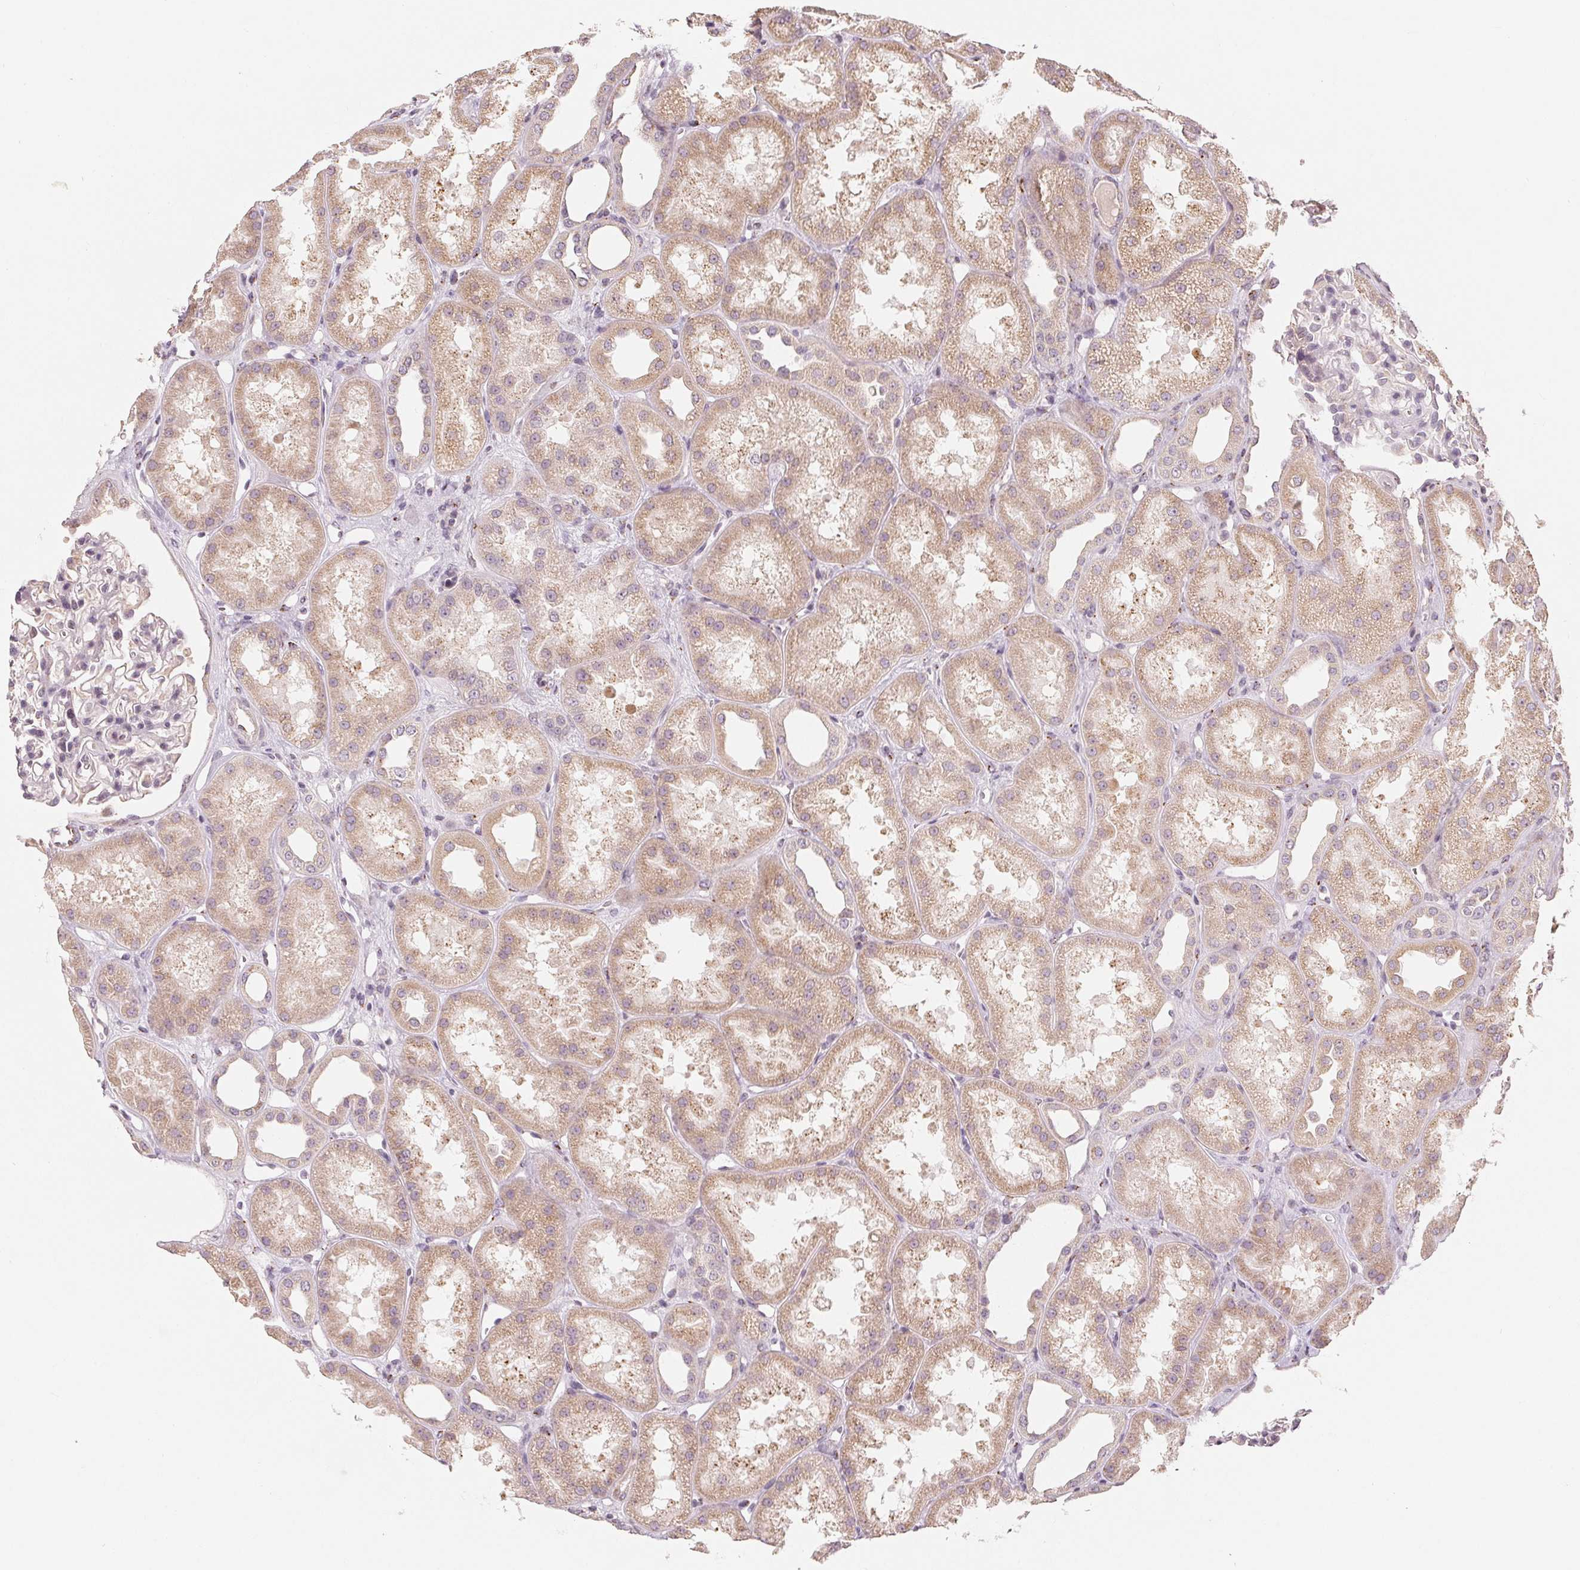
{"staining": {"intensity": "weak", "quantity": "<25%", "location": "nuclear"}, "tissue": "kidney", "cell_type": "Cells in glomeruli", "image_type": "normal", "snomed": [{"axis": "morphology", "description": "Normal tissue, NOS"}, {"axis": "topography", "description": "Kidney"}], "caption": "The image reveals no significant expression in cells in glomeruli of kidney.", "gene": "TMSB15B", "patient": {"sex": "male", "age": 61}}